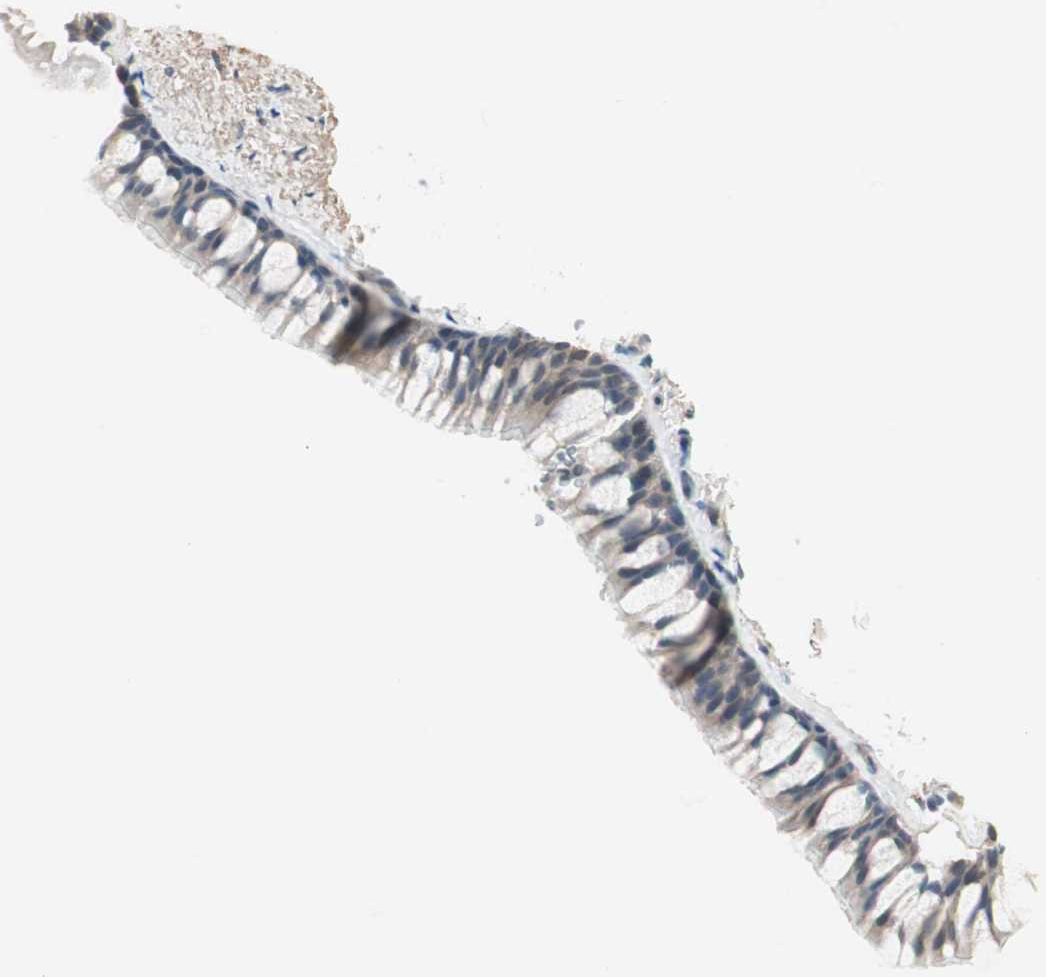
{"staining": {"intensity": "weak", "quantity": ">75%", "location": "cytoplasmic/membranous"}, "tissue": "bronchus", "cell_type": "Respiratory epithelial cells", "image_type": "normal", "snomed": [{"axis": "morphology", "description": "Normal tissue, NOS"}, {"axis": "topography", "description": "Bronchus"}], "caption": "Approximately >75% of respiratory epithelial cells in unremarkable bronchus display weak cytoplasmic/membranous protein staining as visualized by brown immunohistochemical staining.", "gene": "ITGB4", "patient": {"sex": "female", "age": 73}}